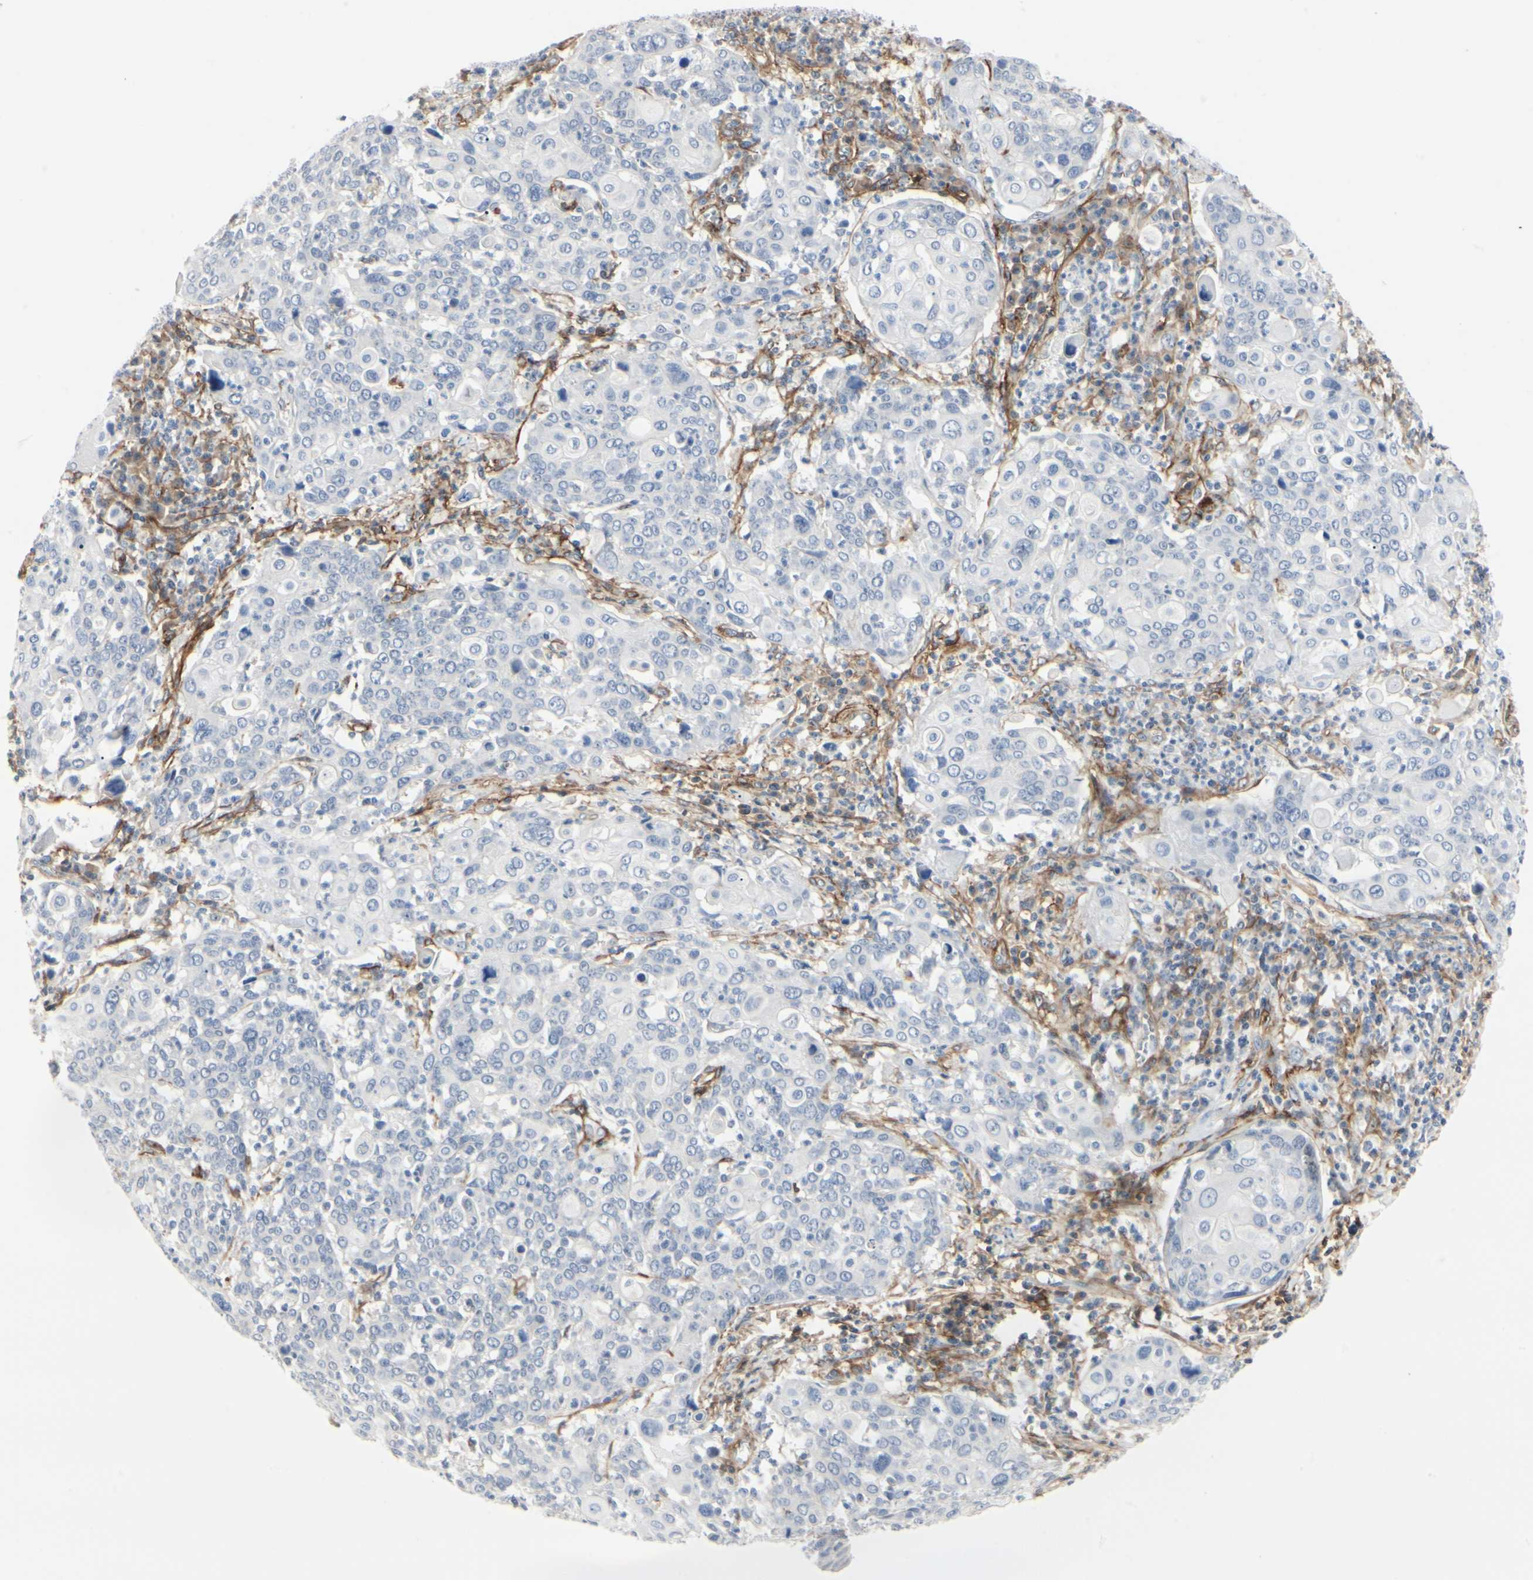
{"staining": {"intensity": "negative", "quantity": "none", "location": "none"}, "tissue": "cervical cancer", "cell_type": "Tumor cells", "image_type": "cancer", "snomed": [{"axis": "morphology", "description": "Squamous cell carcinoma, NOS"}, {"axis": "topography", "description": "Cervix"}], "caption": "IHC of human cervical squamous cell carcinoma reveals no positivity in tumor cells.", "gene": "GGT5", "patient": {"sex": "female", "age": 40}}